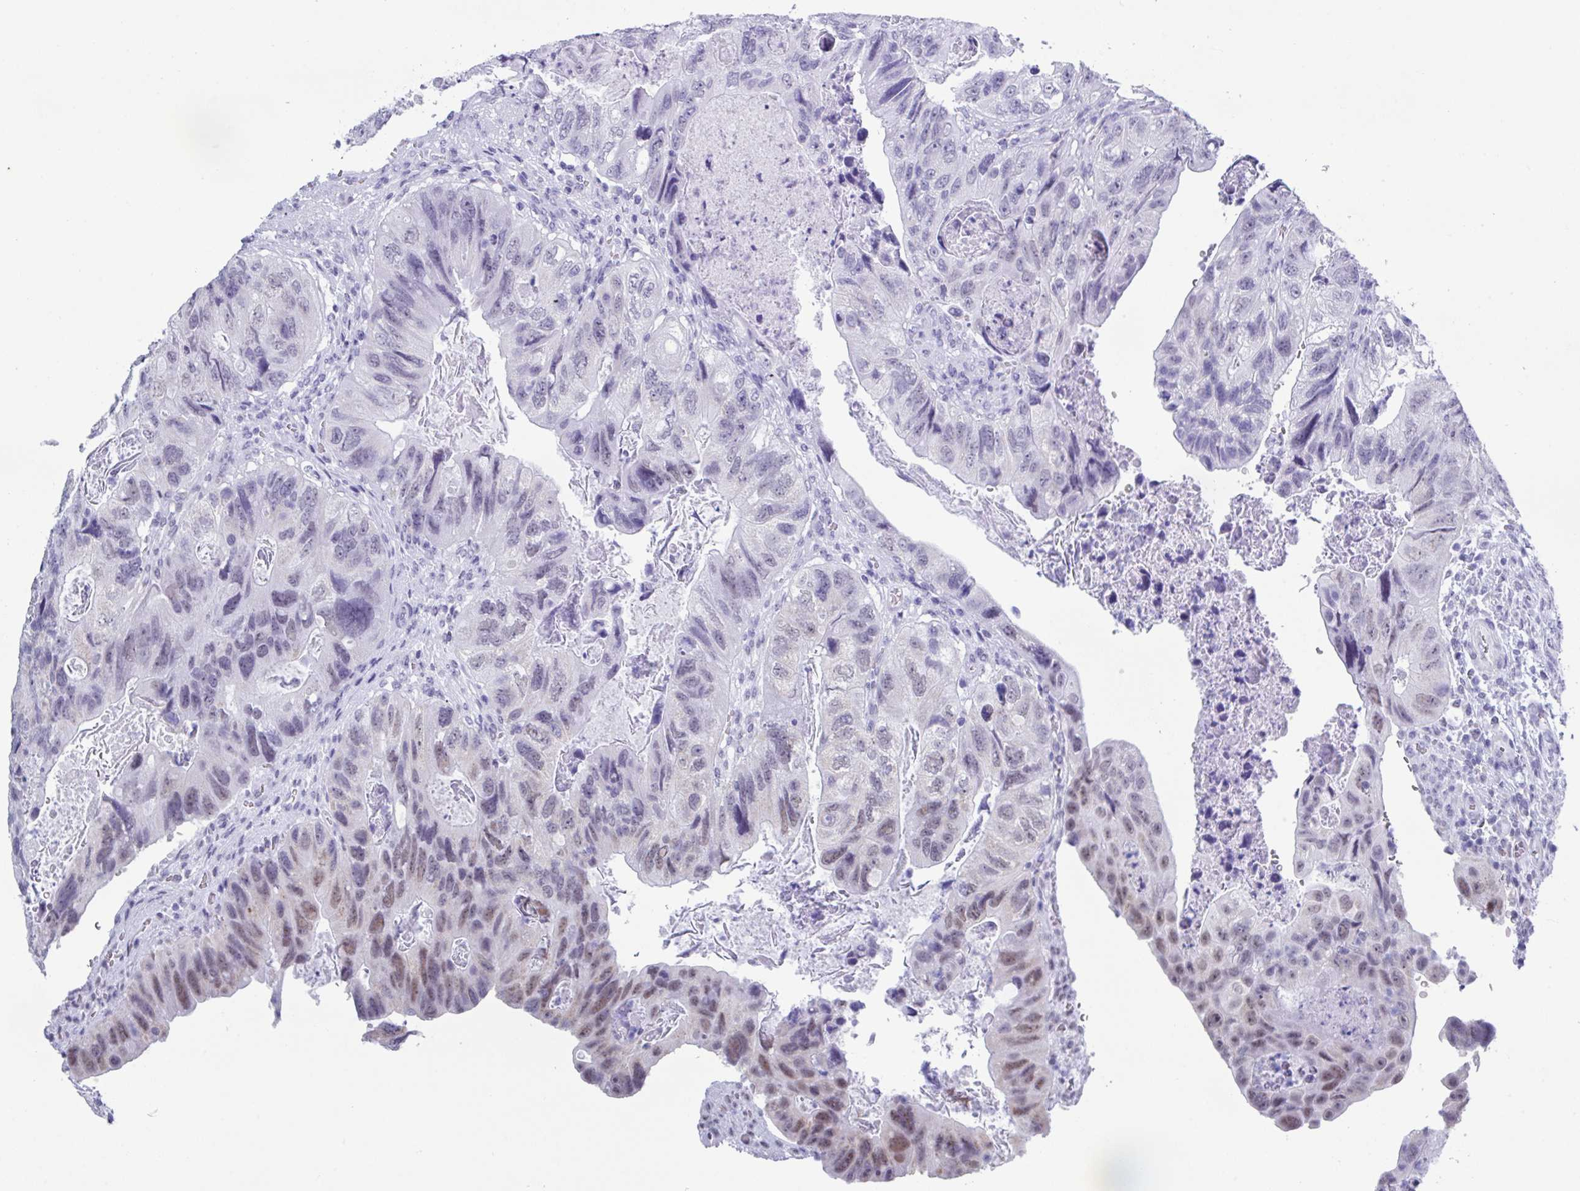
{"staining": {"intensity": "moderate", "quantity": "<25%", "location": "nuclear"}, "tissue": "colorectal cancer", "cell_type": "Tumor cells", "image_type": "cancer", "snomed": [{"axis": "morphology", "description": "Adenocarcinoma, NOS"}, {"axis": "topography", "description": "Rectum"}], "caption": "Tumor cells show low levels of moderate nuclear staining in about <25% of cells in adenocarcinoma (colorectal).", "gene": "PUF60", "patient": {"sex": "male", "age": 63}}